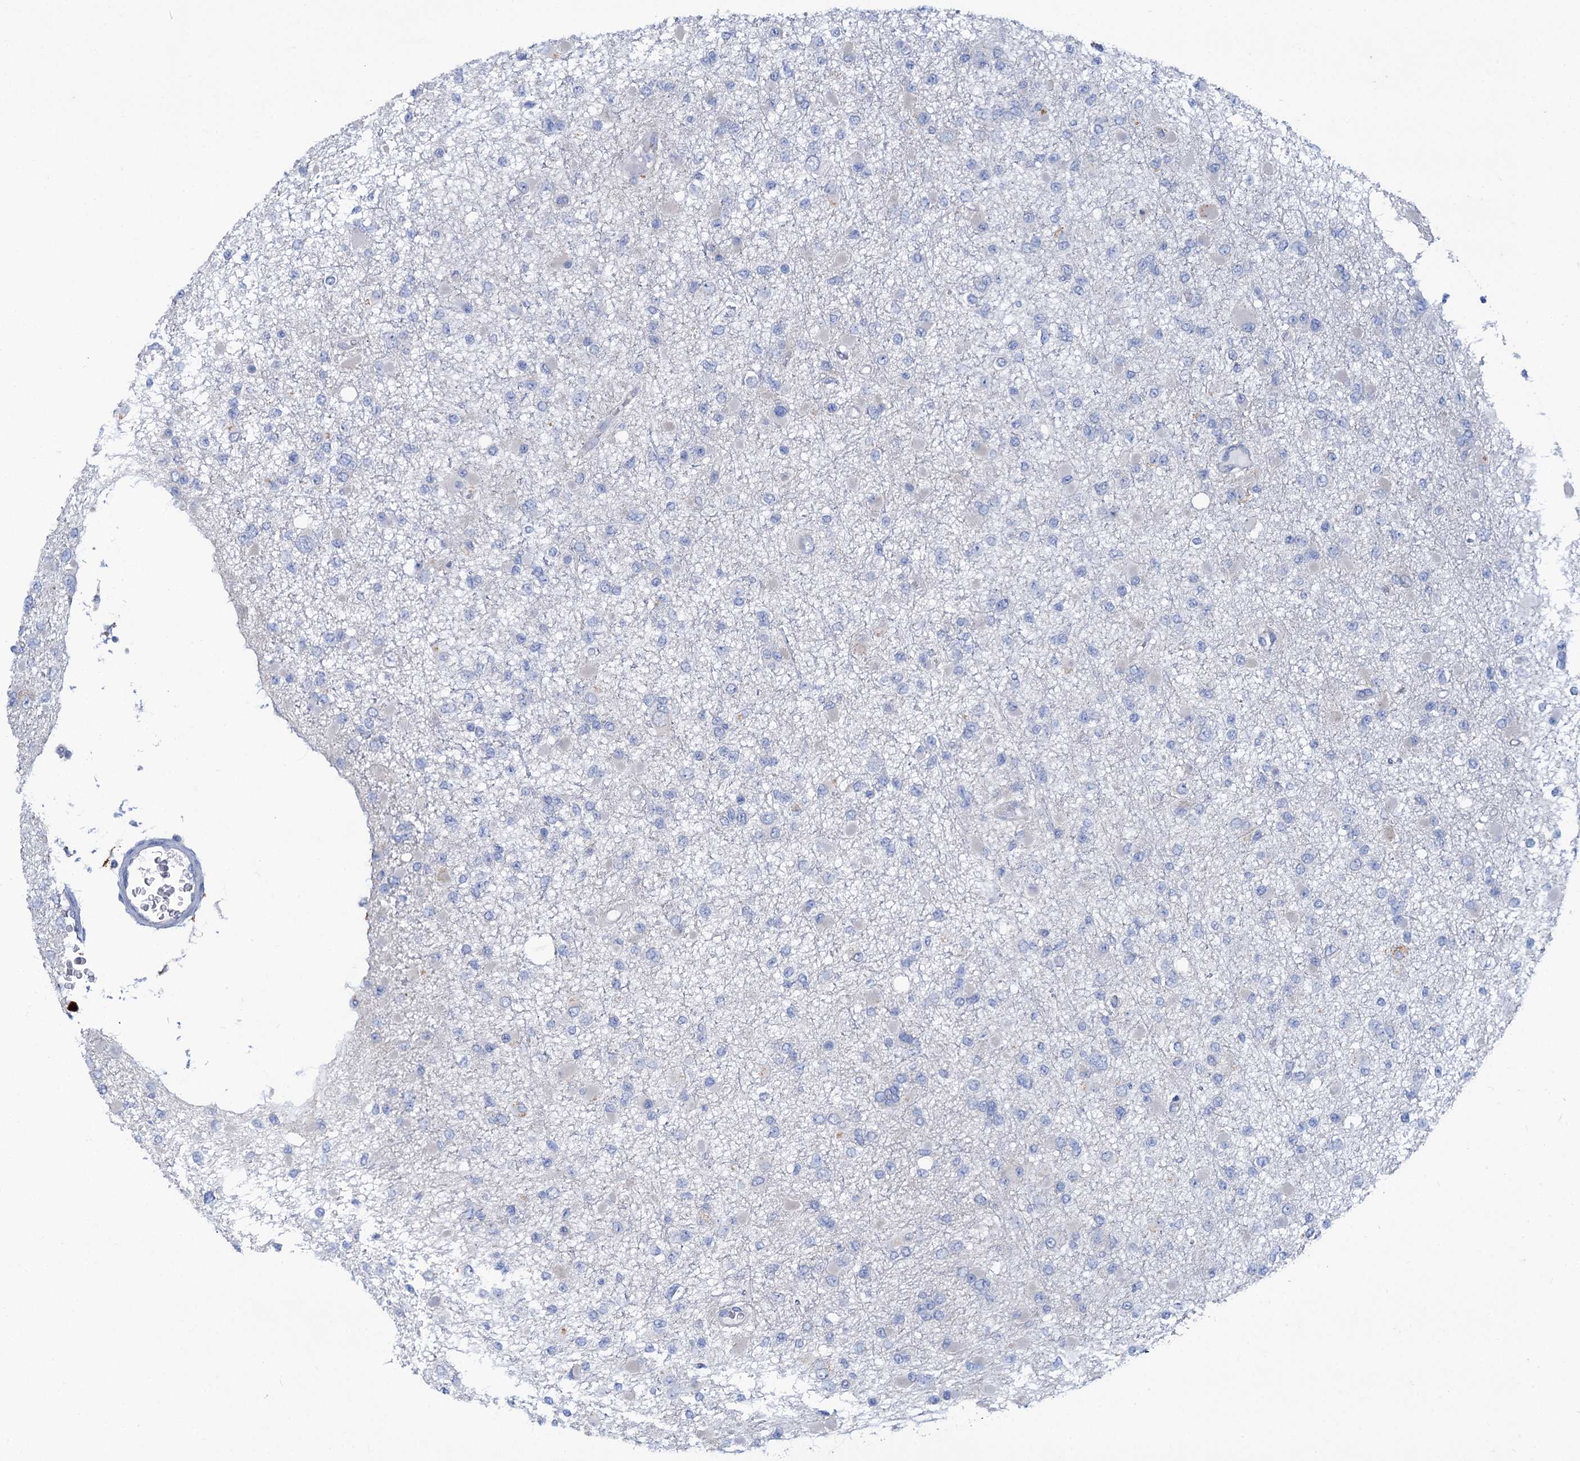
{"staining": {"intensity": "negative", "quantity": "none", "location": "none"}, "tissue": "glioma", "cell_type": "Tumor cells", "image_type": "cancer", "snomed": [{"axis": "morphology", "description": "Glioma, malignant, Low grade"}, {"axis": "topography", "description": "Brain"}], "caption": "The micrograph shows no staining of tumor cells in malignant low-grade glioma.", "gene": "TRIM55", "patient": {"sex": "female", "age": 22}}